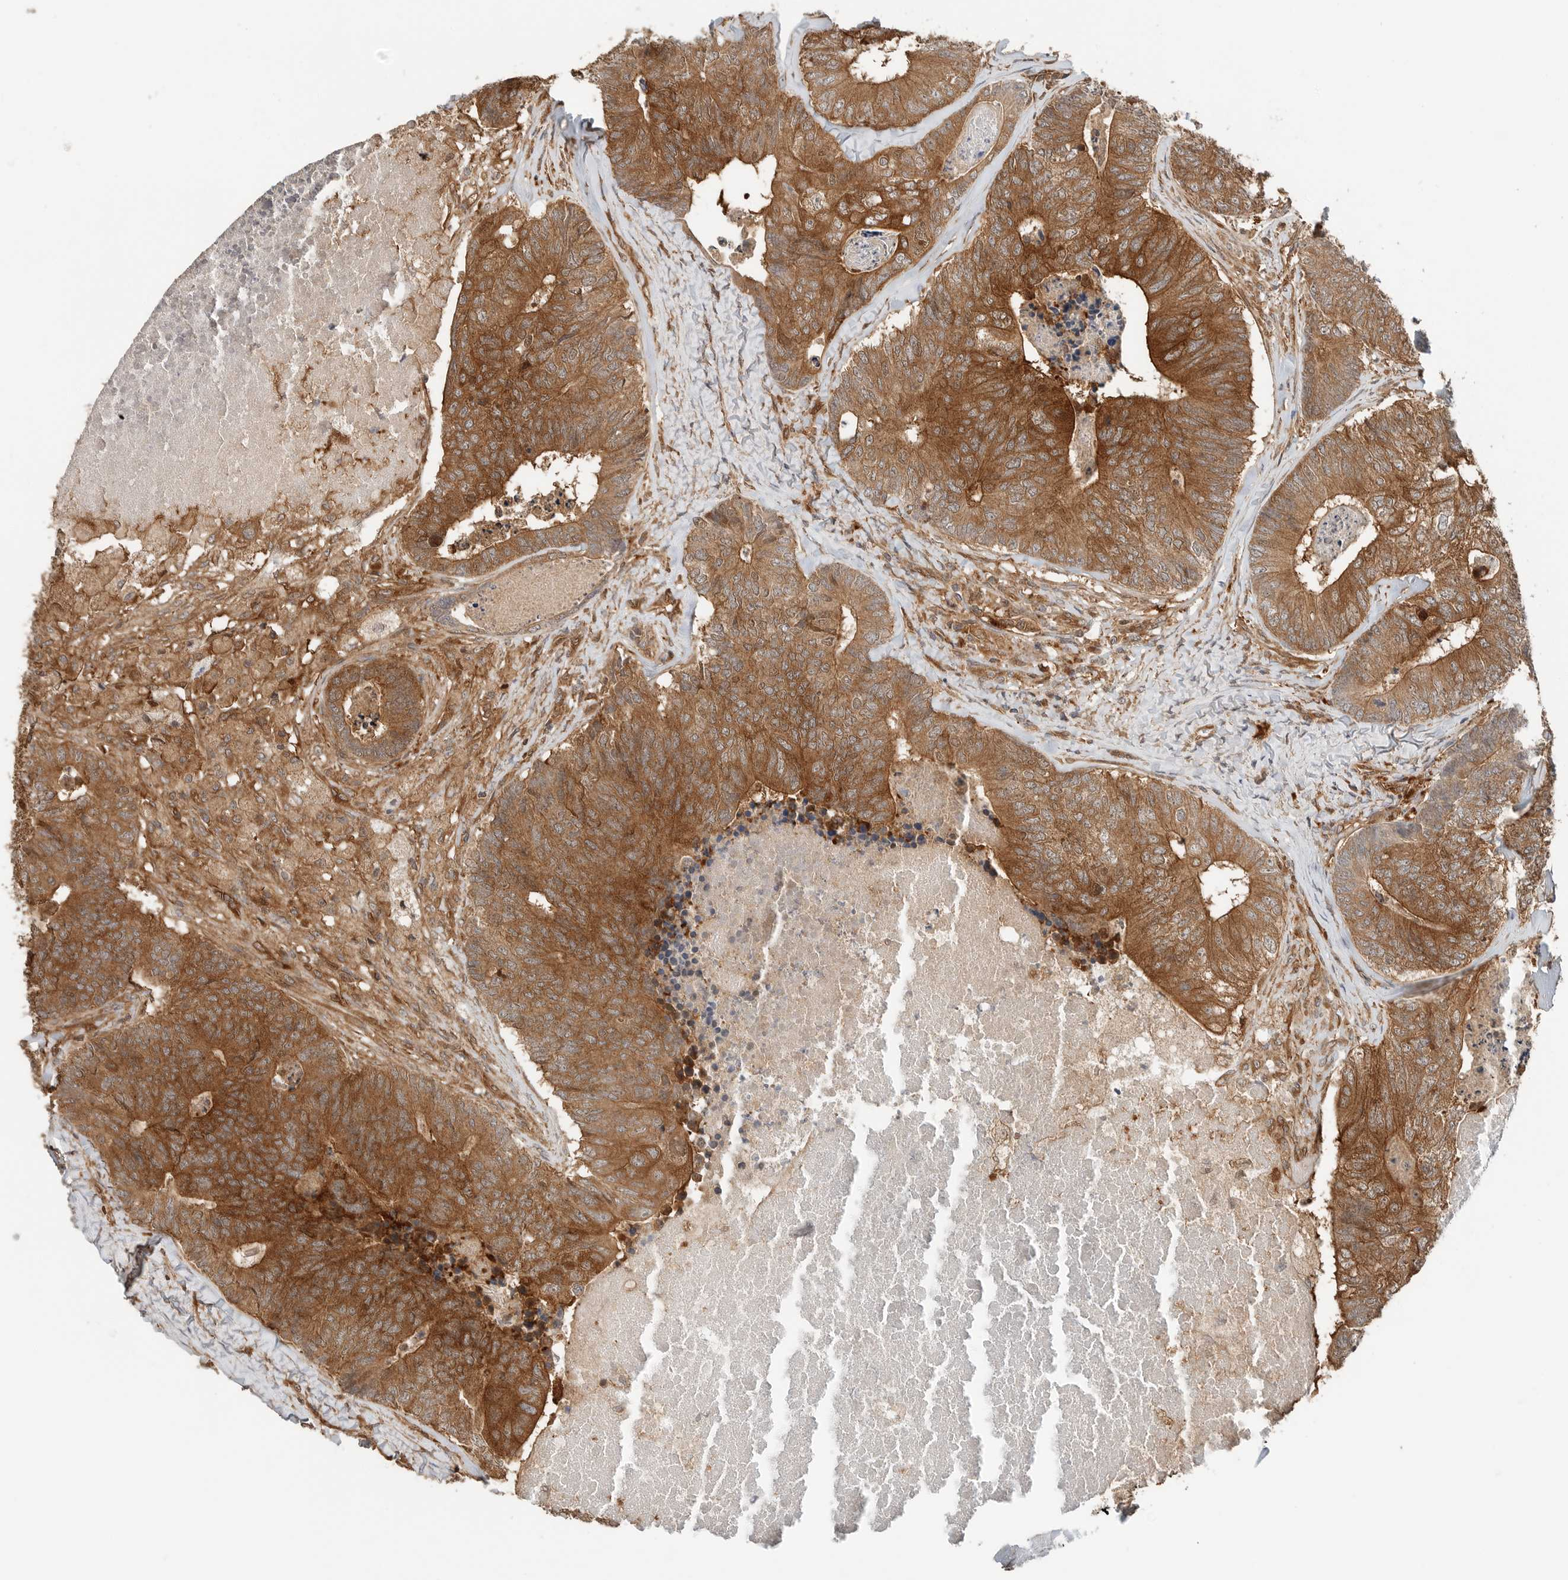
{"staining": {"intensity": "moderate", "quantity": ">75%", "location": "cytoplasmic/membranous"}, "tissue": "colorectal cancer", "cell_type": "Tumor cells", "image_type": "cancer", "snomed": [{"axis": "morphology", "description": "Adenocarcinoma, NOS"}, {"axis": "topography", "description": "Colon"}], "caption": "Immunohistochemistry of human colorectal cancer (adenocarcinoma) reveals medium levels of moderate cytoplasmic/membranous positivity in about >75% of tumor cells.", "gene": "XPNPEP1", "patient": {"sex": "female", "age": 67}}